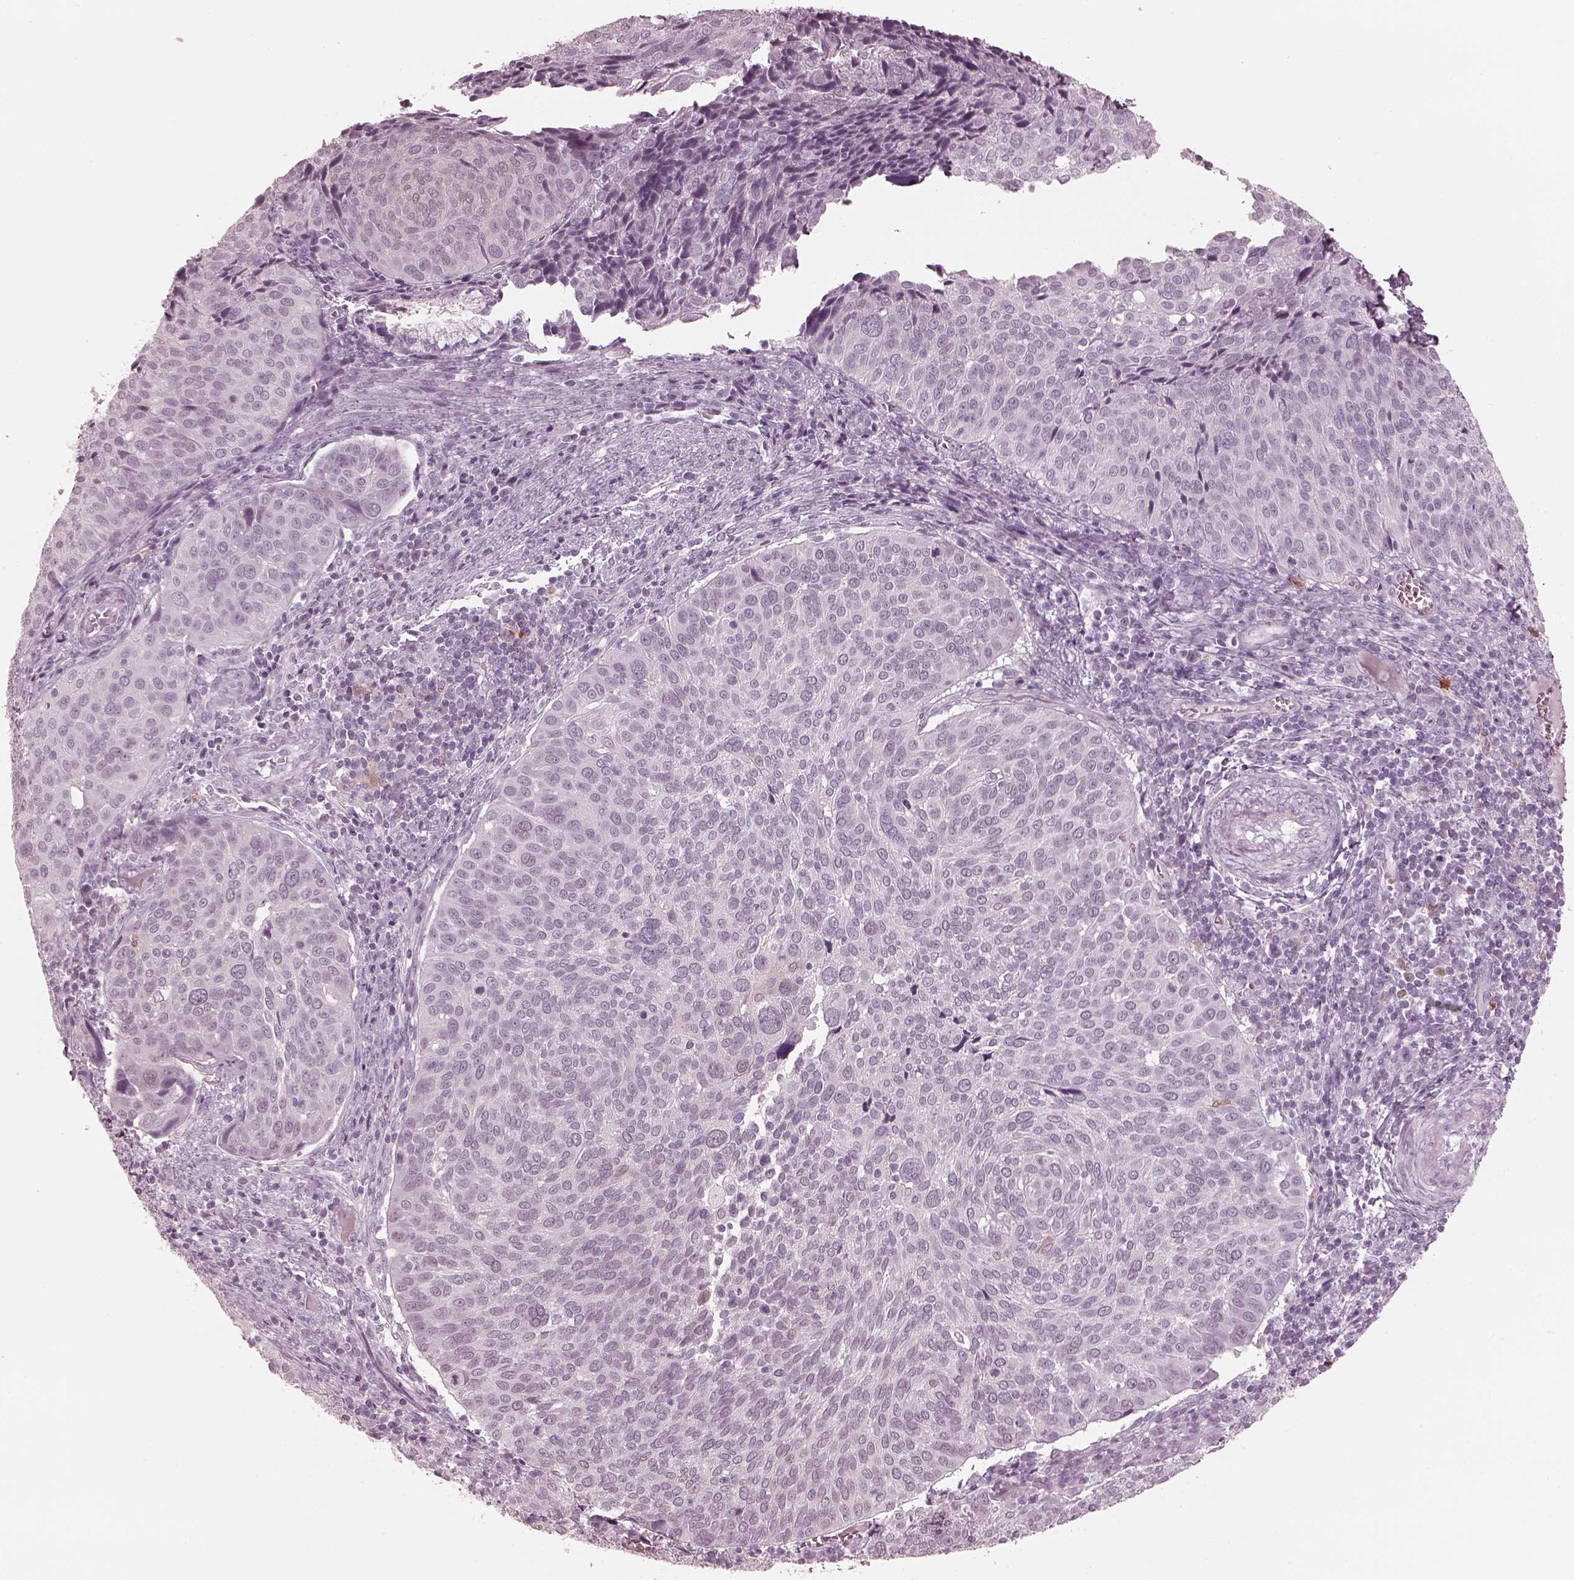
{"staining": {"intensity": "negative", "quantity": "none", "location": "none"}, "tissue": "cervical cancer", "cell_type": "Tumor cells", "image_type": "cancer", "snomed": [{"axis": "morphology", "description": "Squamous cell carcinoma, NOS"}, {"axis": "topography", "description": "Cervix"}], "caption": "An image of cervical cancer stained for a protein exhibits no brown staining in tumor cells.", "gene": "C2orf81", "patient": {"sex": "female", "age": 39}}